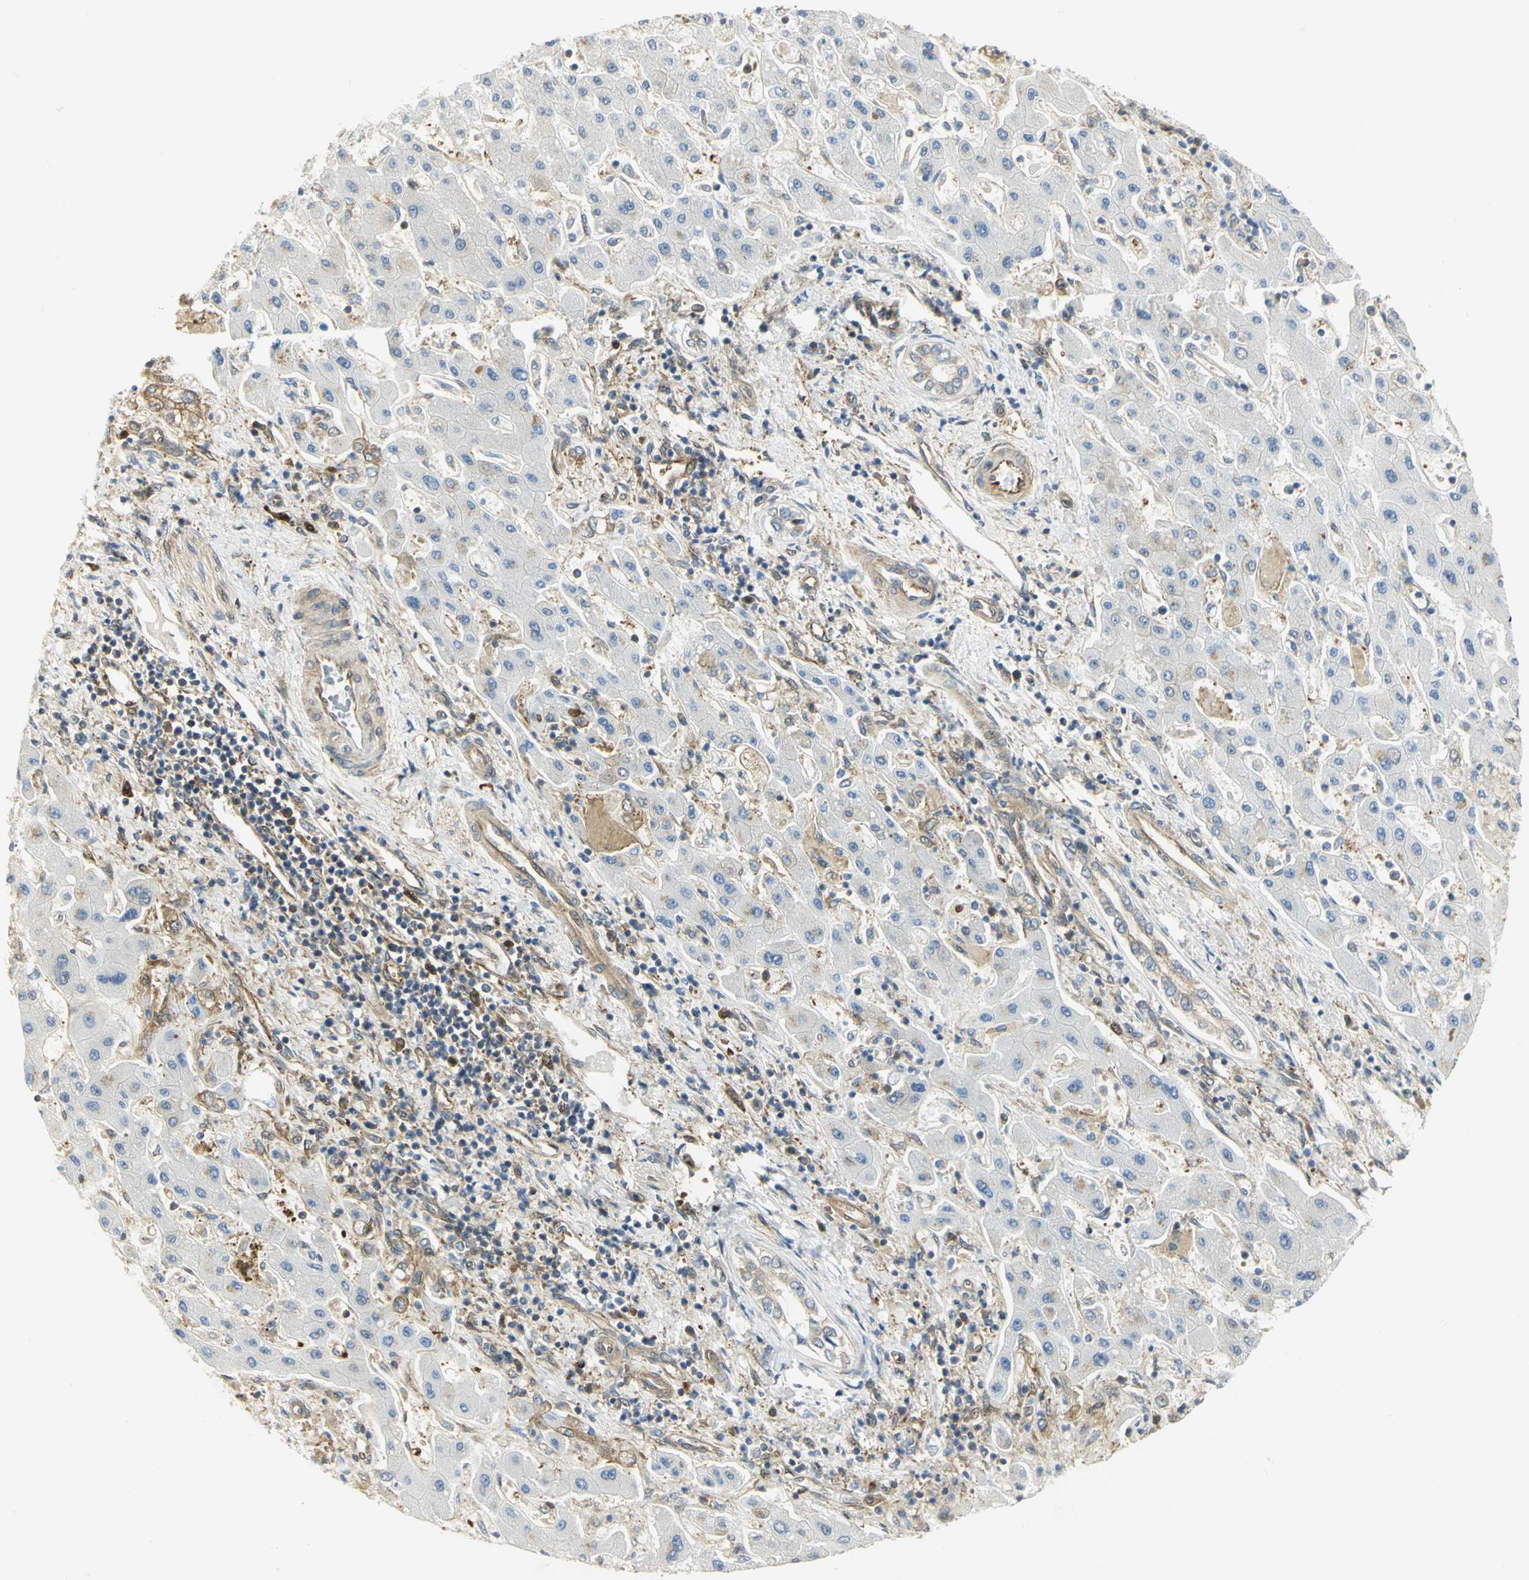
{"staining": {"intensity": "moderate", "quantity": ">75%", "location": "cytoplasmic/membranous"}, "tissue": "liver cancer", "cell_type": "Tumor cells", "image_type": "cancer", "snomed": [{"axis": "morphology", "description": "Cholangiocarcinoma"}, {"axis": "topography", "description": "Liver"}], "caption": "Moderate cytoplasmic/membranous expression is identified in approximately >75% of tumor cells in cholangiocarcinoma (liver).", "gene": "EEA1", "patient": {"sex": "male", "age": 50}}